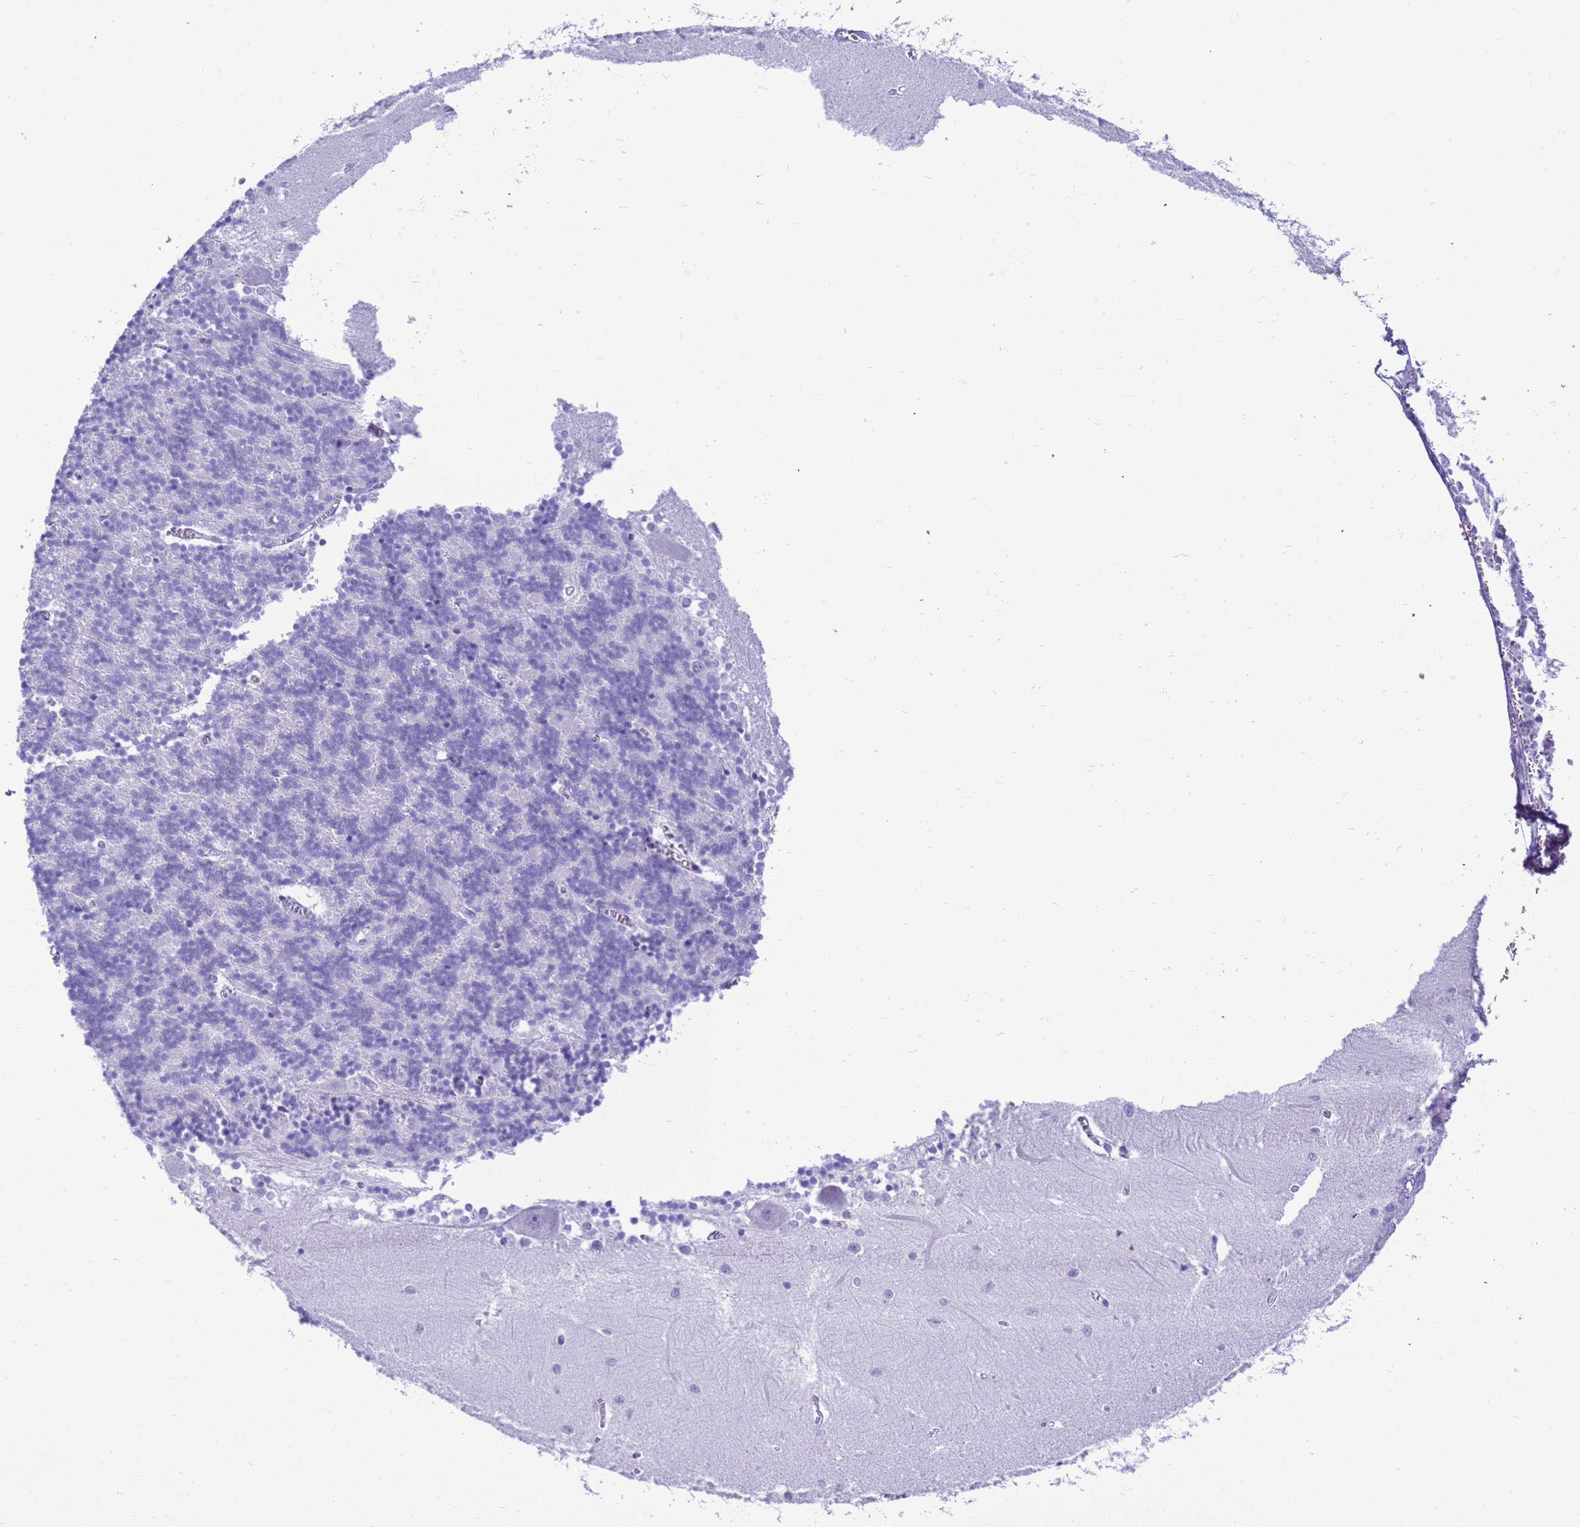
{"staining": {"intensity": "negative", "quantity": "none", "location": "none"}, "tissue": "cerebellum", "cell_type": "Cells in granular layer", "image_type": "normal", "snomed": [{"axis": "morphology", "description": "Normal tissue, NOS"}, {"axis": "topography", "description": "Cerebellum"}], "caption": "High power microscopy photomicrograph of an immunohistochemistry (IHC) image of benign cerebellum, revealing no significant staining in cells in granular layer. (Immunohistochemistry (ihc), brightfield microscopy, high magnification).", "gene": "STATH", "patient": {"sex": "male", "age": 37}}